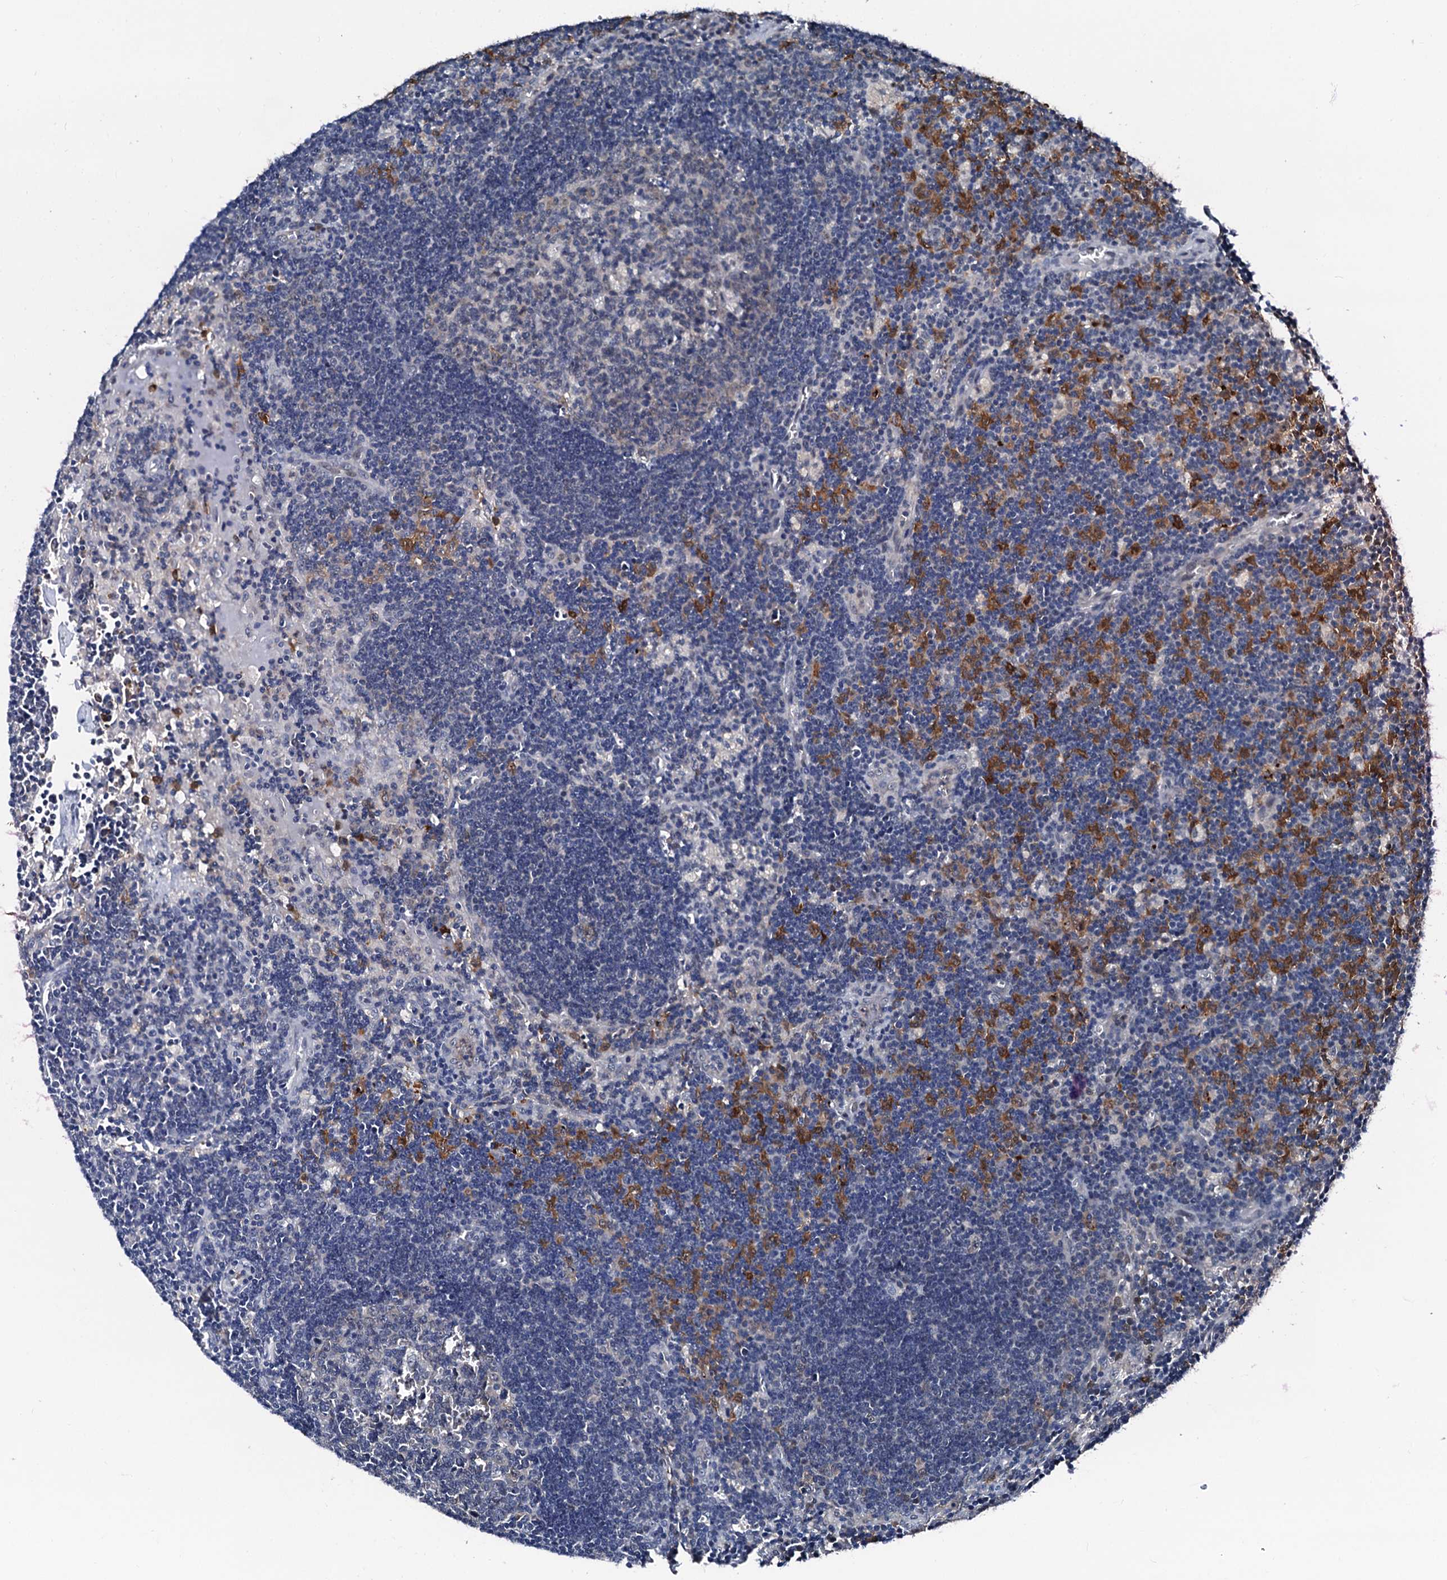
{"staining": {"intensity": "negative", "quantity": "none", "location": "none"}, "tissue": "lymph node", "cell_type": "Germinal center cells", "image_type": "normal", "snomed": [{"axis": "morphology", "description": "Normal tissue, NOS"}, {"axis": "topography", "description": "Lymph node"}], "caption": "Lymph node was stained to show a protein in brown. There is no significant staining in germinal center cells. Brightfield microscopy of immunohistochemistry stained with DAB (3,3'-diaminobenzidine) (brown) and hematoxylin (blue), captured at high magnification.", "gene": "TRAFD1", "patient": {"sex": "male", "age": 58}}